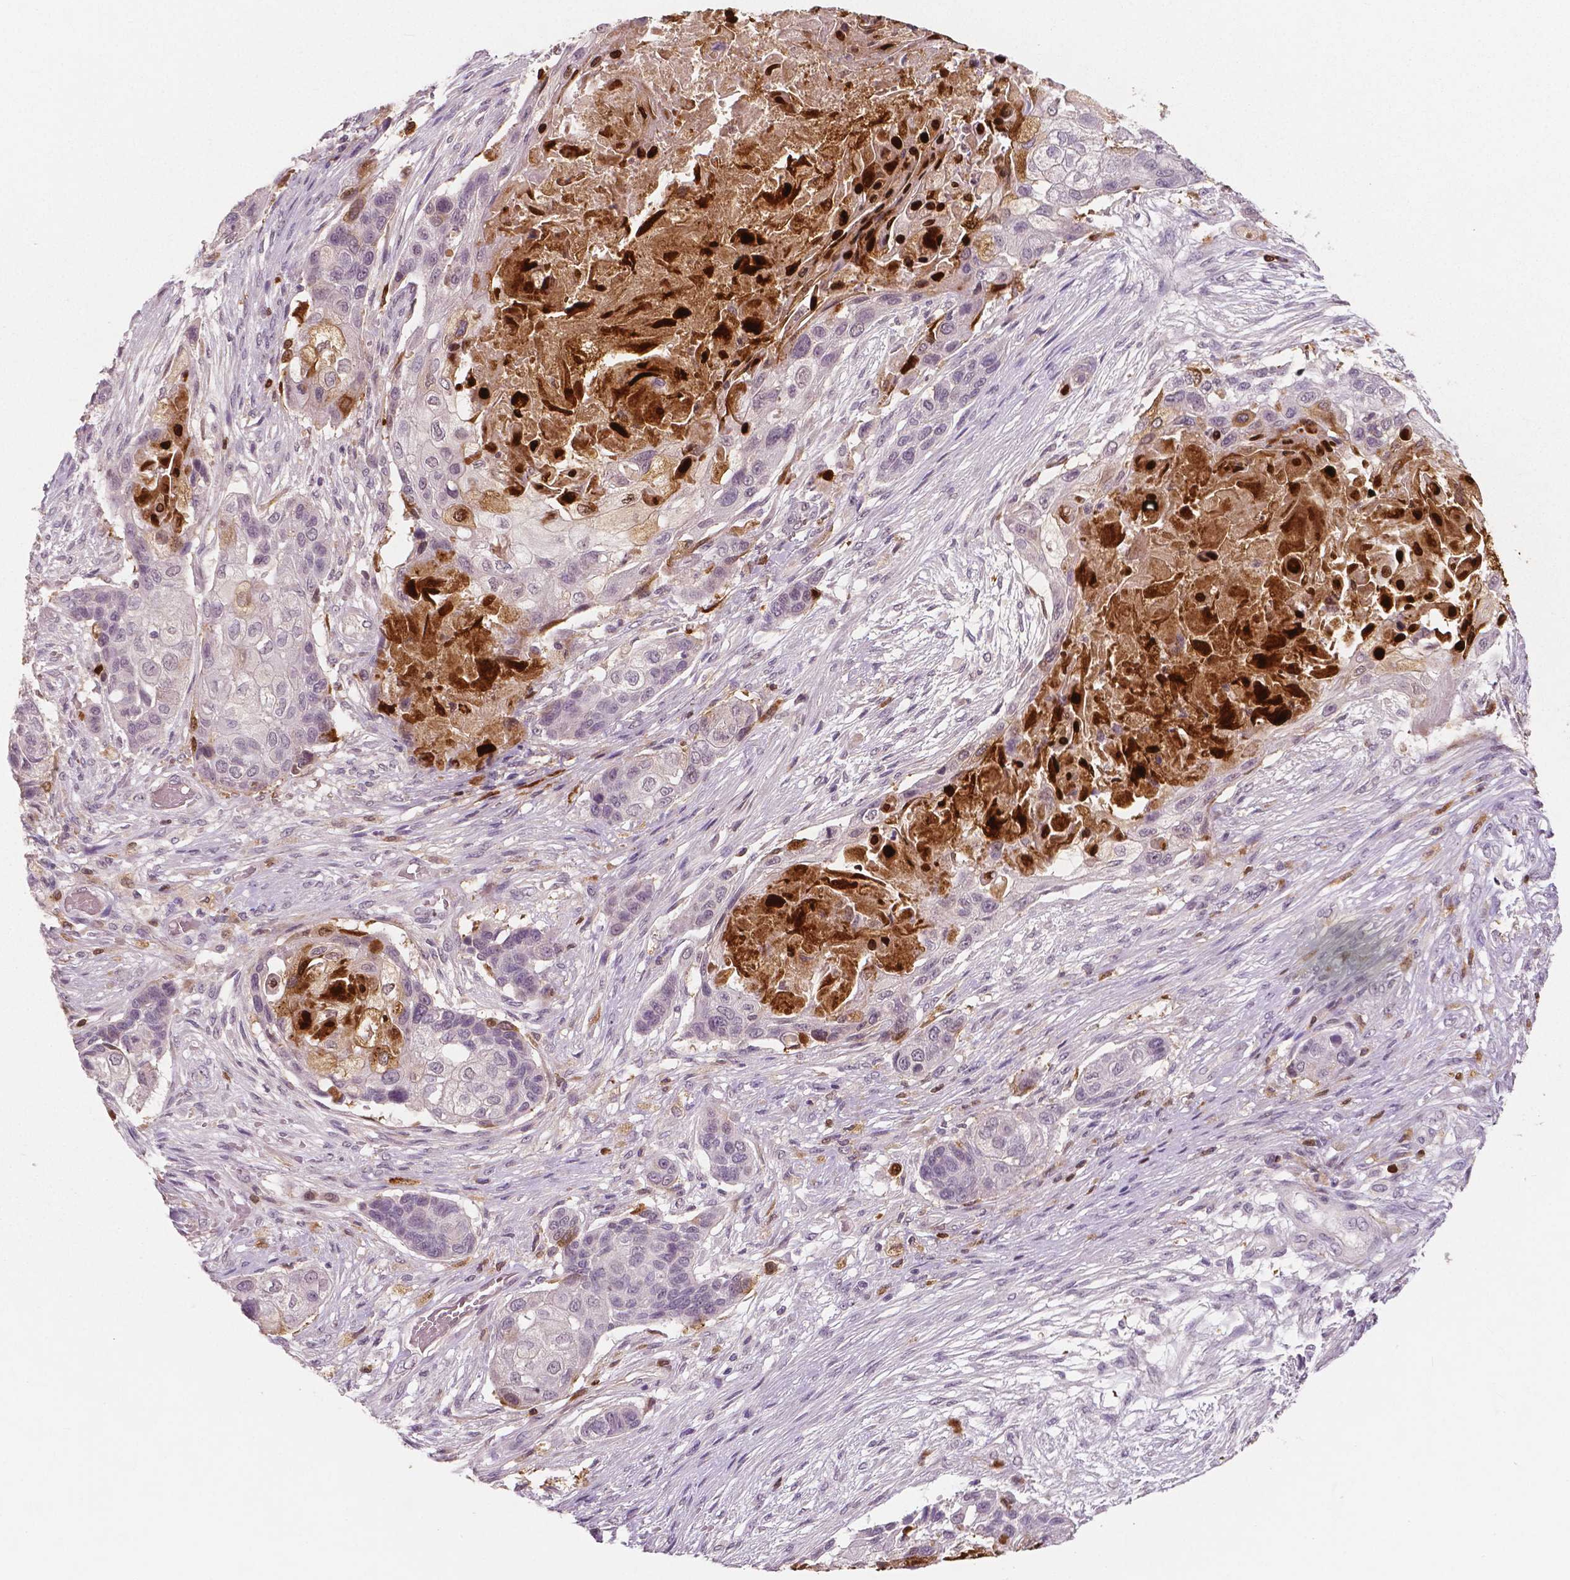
{"staining": {"intensity": "strong", "quantity": "<25%", "location": "cytoplasmic/membranous,nuclear"}, "tissue": "lung cancer", "cell_type": "Tumor cells", "image_type": "cancer", "snomed": [{"axis": "morphology", "description": "Squamous cell carcinoma, NOS"}, {"axis": "topography", "description": "Lung"}], "caption": "This is a micrograph of IHC staining of lung cancer, which shows strong positivity in the cytoplasmic/membranous and nuclear of tumor cells.", "gene": "RNASE7", "patient": {"sex": "male", "age": 69}}